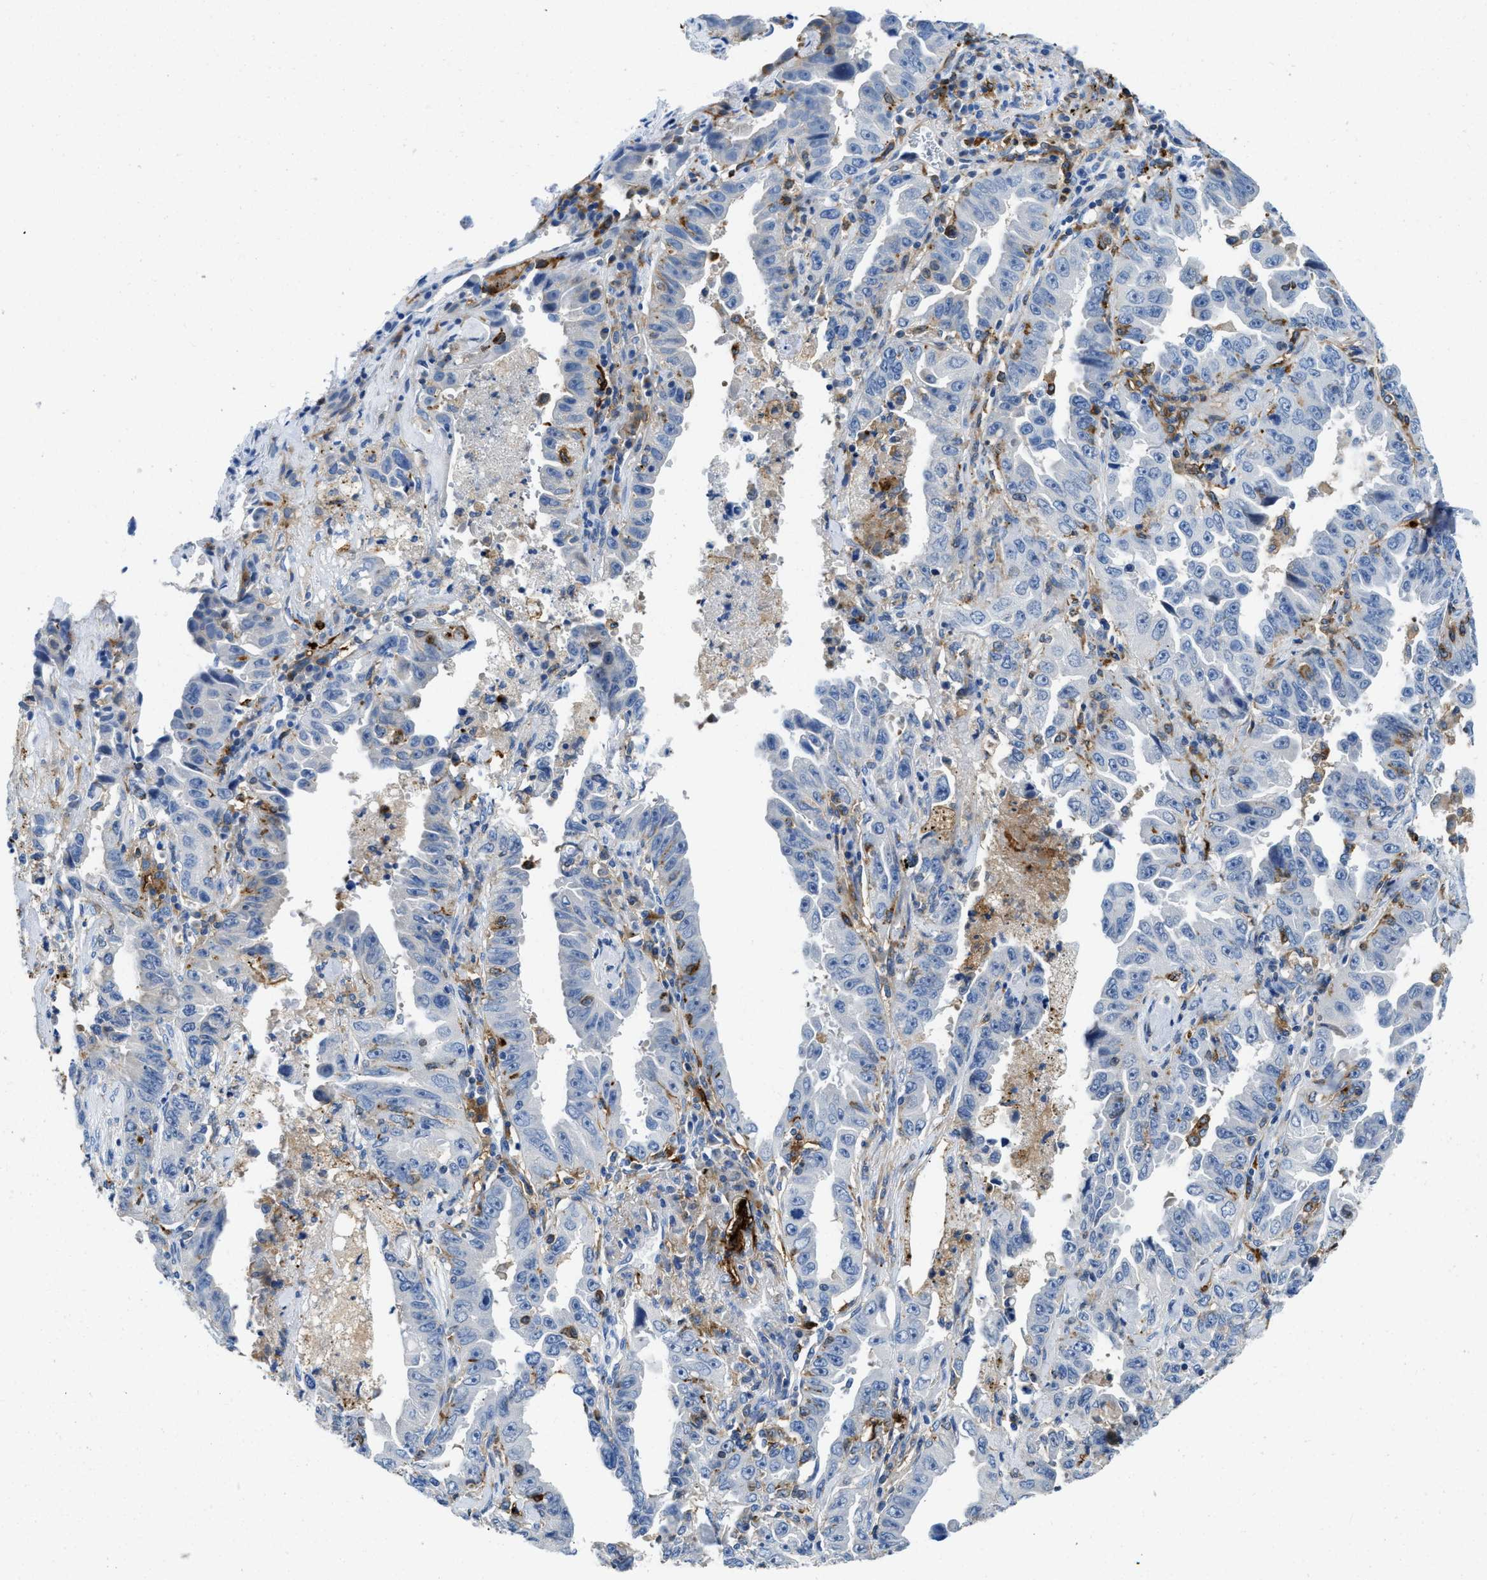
{"staining": {"intensity": "negative", "quantity": "none", "location": "none"}, "tissue": "lung cancer", "cell_type": "Tumor cells", "image_type": "cancer", "snomed": [{"axis": "morphology", "description": "Adenocarcinoma, NOS"}, {"axis": "topography", "description": "Lung"}], "caption": "DAB (3,3'-diaminobenzidine) immunohistochemical staining of lung adenocarcinoma demonstrates no significant staining in tumor cells.", "gene": "CD226", "patient": {"sex": "female", "age": 51}}